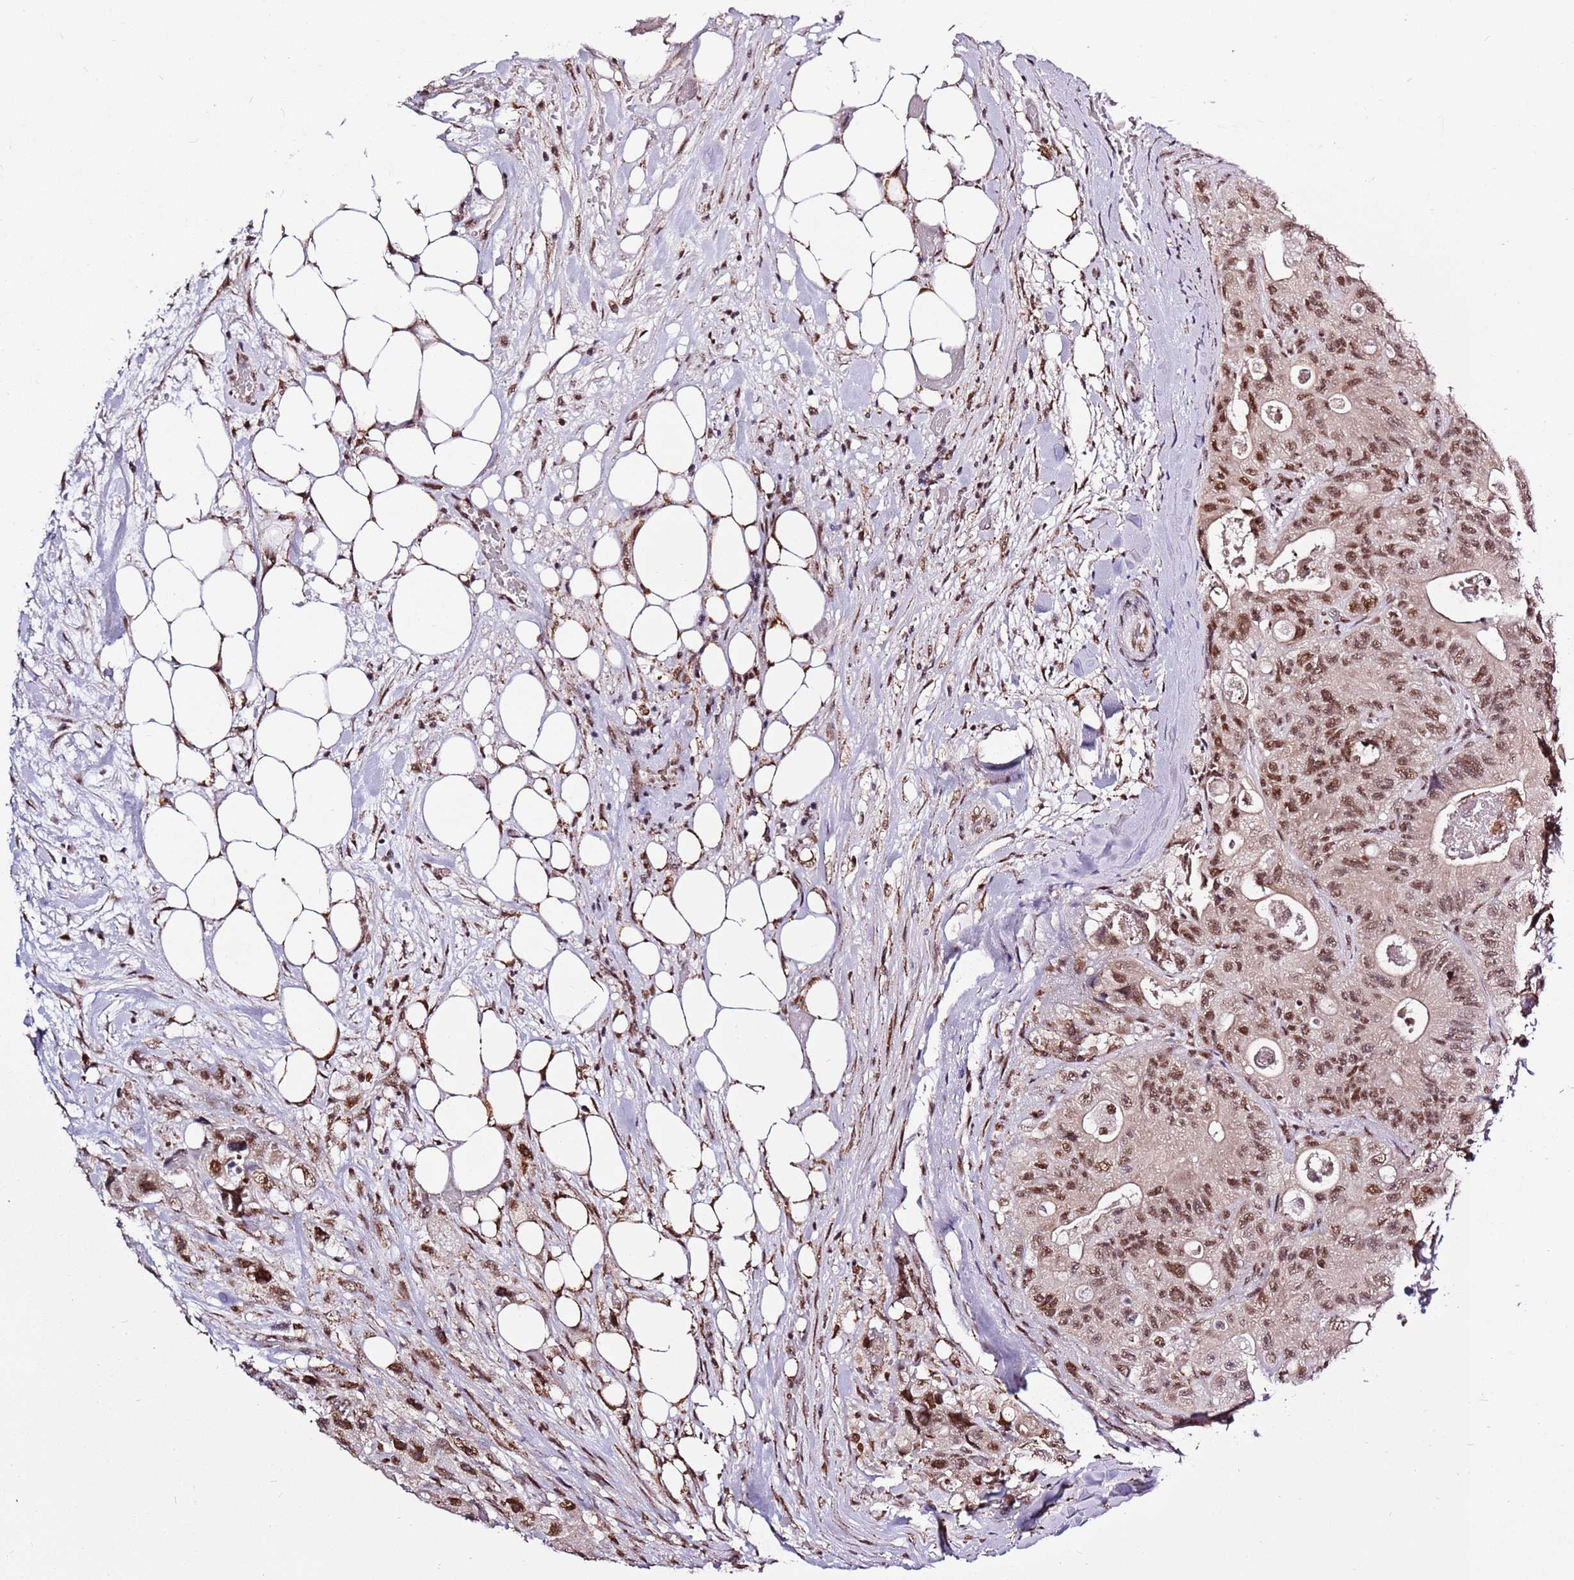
{"staining": {"intensity": "moderate", "quantity": ">75%", "location": "nuclear"}, "tissue": "colorectal cancer", "cell_type": "Tumor cells", "image_type": "cancer", "snomed": [{"axis": "morphology", "description": "Adenocarcinoma, NOS"}, {"axis": "topography", "description": "Colon"}], "caption": "The image shows immunohistochemical staining of colorectal cancer. There is moderate nuclear staining is appreciated in about >75% of tumor cells.", "gene": "AKAP8L", "patient": {"sex": "female", "age": 46}}